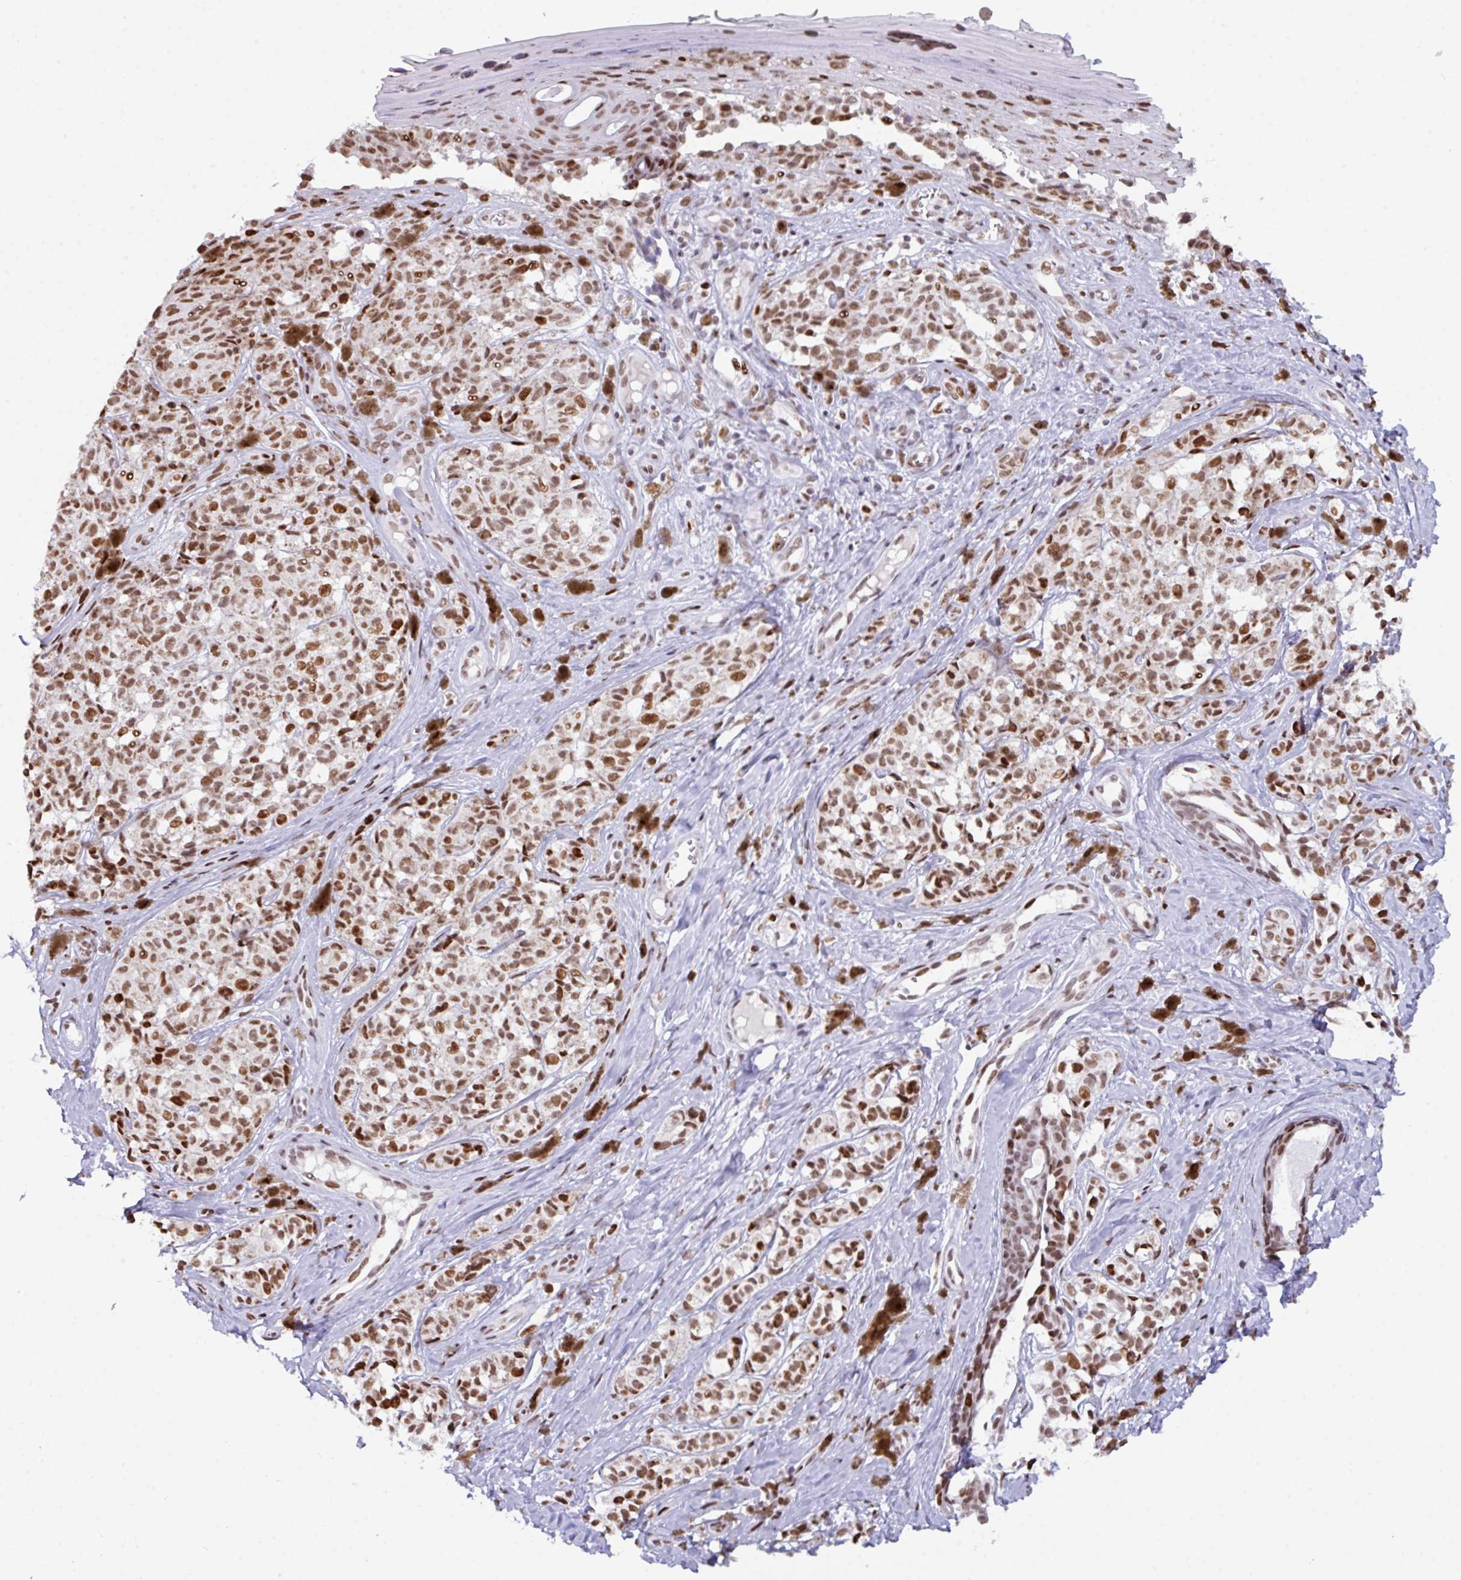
{"staining": {"intensity": "moderate", "quantity": ">75%", "location": "nuclear"}, "tissue": "melanoma", "cell_type": "Tumor cells", "image_type": "cancer", "snomed": [{"axis": "morphology", "description": "Malignant melanoma, NOS"}, {"axis": "topography", "description": "Skin"}], "caption": "Protein staining exhibits moderate nuclear expression in about >75% of tumor cells in malignant melanoma.", "gene": "CLP1", "patient": {"sex": "female", "age": 65}}